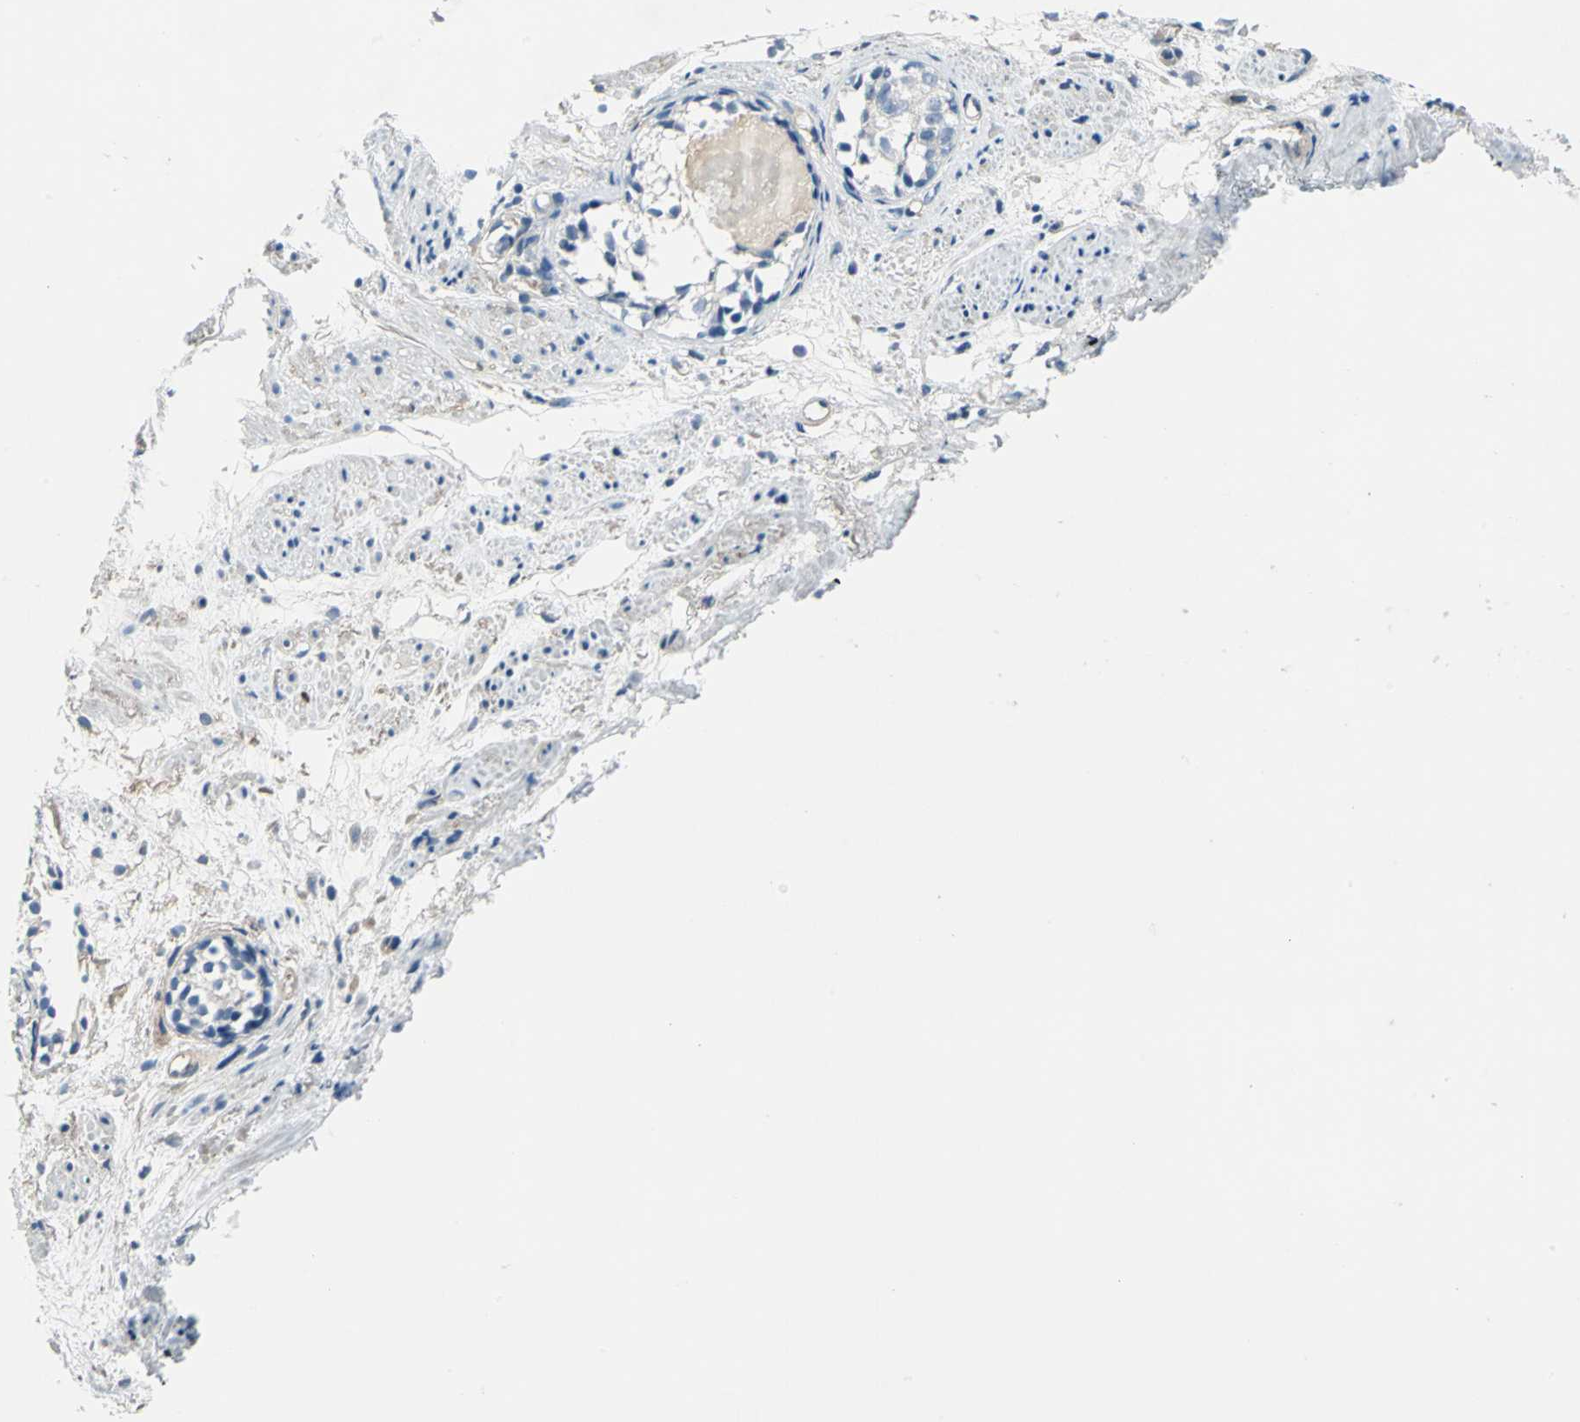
{"staining": {"intensity": "negative", "quantity": "none", "location": "none"}, "tissue": "prostate cancer", "cell_type": "Tumor cells", "image_type": "cancer", "snomed": [{"axis": "morphology", "description": "Adenocarcinoma, High grade"}, {"axis": "topography", "description": "Prostate"}], "caption": "A photomicrograph of prostate cancer (adenocarcinoma (high-grade)) stained for a protein displays no brown staining in tumor cells.", "gene": "CDC42EP1", "patient": {"sex": "male", "age": 85}}